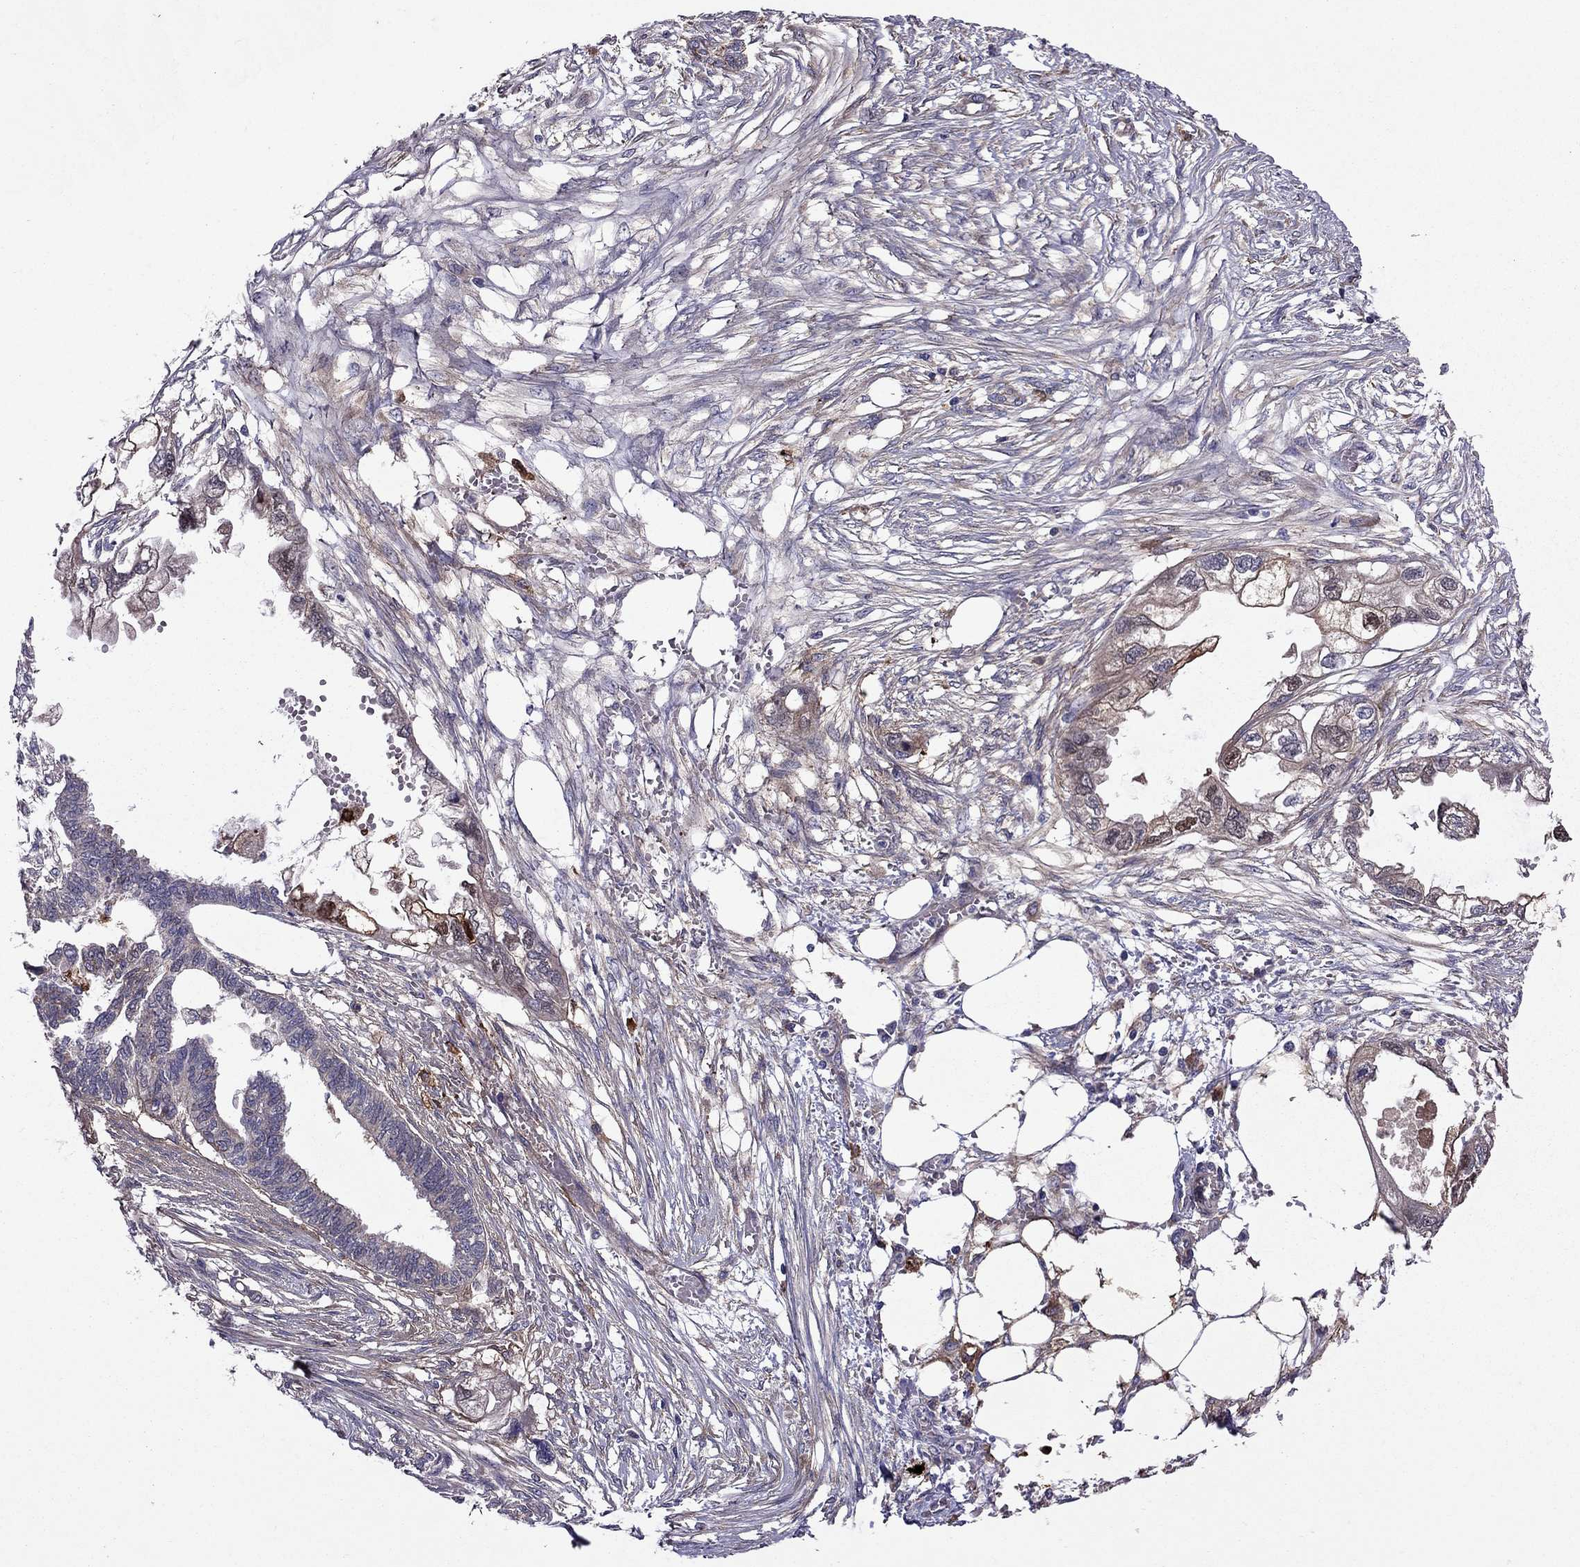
{"staining": {"intensity": "weak", "quantity": "25%-75%", "location": "cytoplasmic/membranous"}, "tissue": "endometrial cancer", "cell_type": "Tumor cells", "image_type": "cancer", "snomed": [{"axis": "morphology", "description": "Adenocarcinoma, NOS"}, {"axis": "morphology", "description": "Adenocarcinoma, metastatic, NOS"}, {"axis": "topography", "description": "Adipose tissue"}, {"axis": "topography", "description": "Endometrium"}], "caption": "Brown immunohistochemical staining in human endometrial cancer exhibits weak cytoplasmic/membranous positivity in about 25%-75% of tumor cells.", "gene": "ITGB1", "patient": {"sex": "female", "age": 67}}